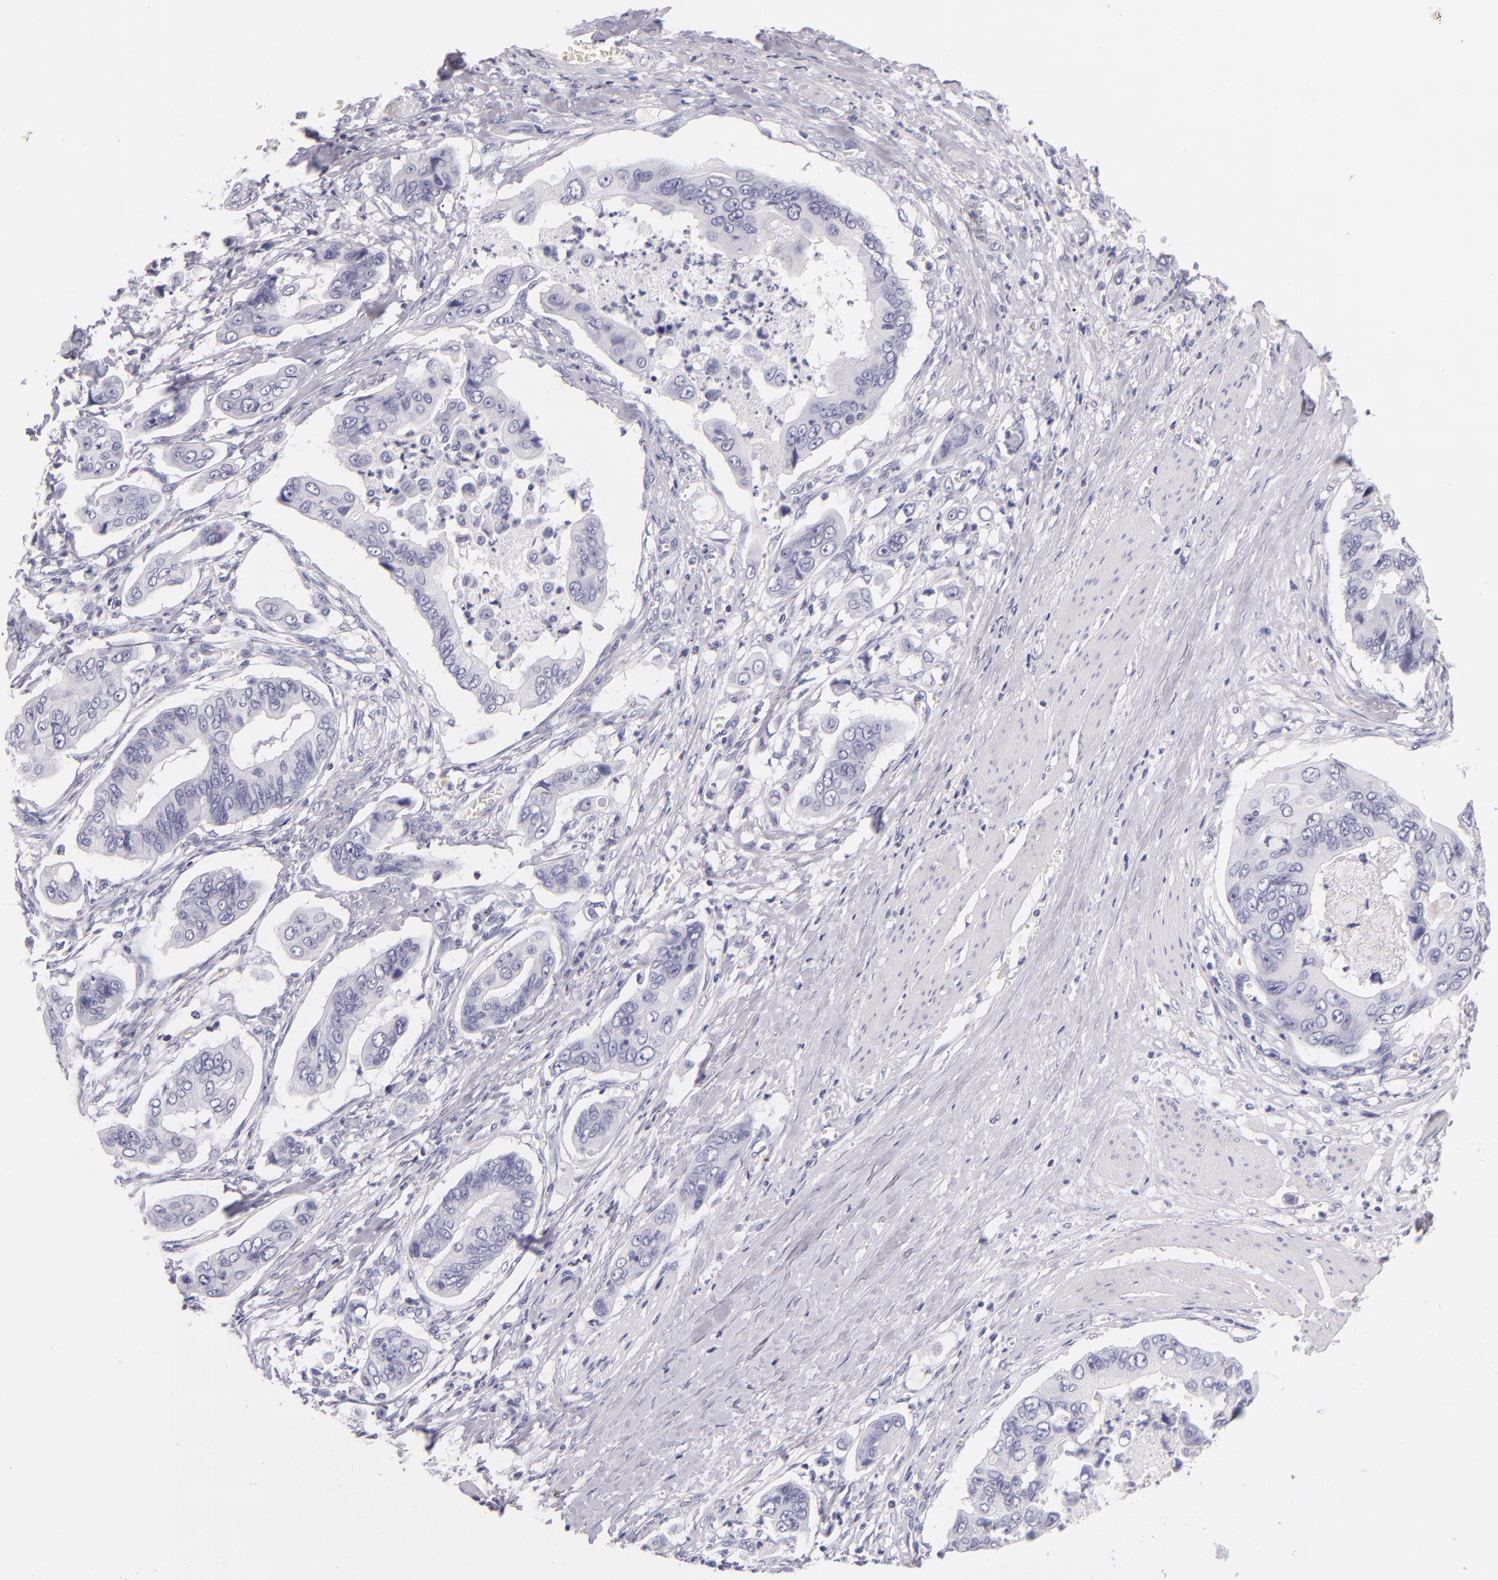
{"staining": {"intensity": "negative", "quantity": "none", "location": "none"}, "tissue": "stomach cancer", "cell_type": "Tumor cells", "image_type": "cancer", "snomed": [{"axis": "morphology", "description": "Adenocarcinoma, NOS"}, {"axis": "topography", "description": "Stomach, upper"}], "caption": "Photomicrograph shows no significant protein staining in tumor cells of stomach cancer.", "gene": "CD48", "patient": {"sex": "male", "age": 80}}